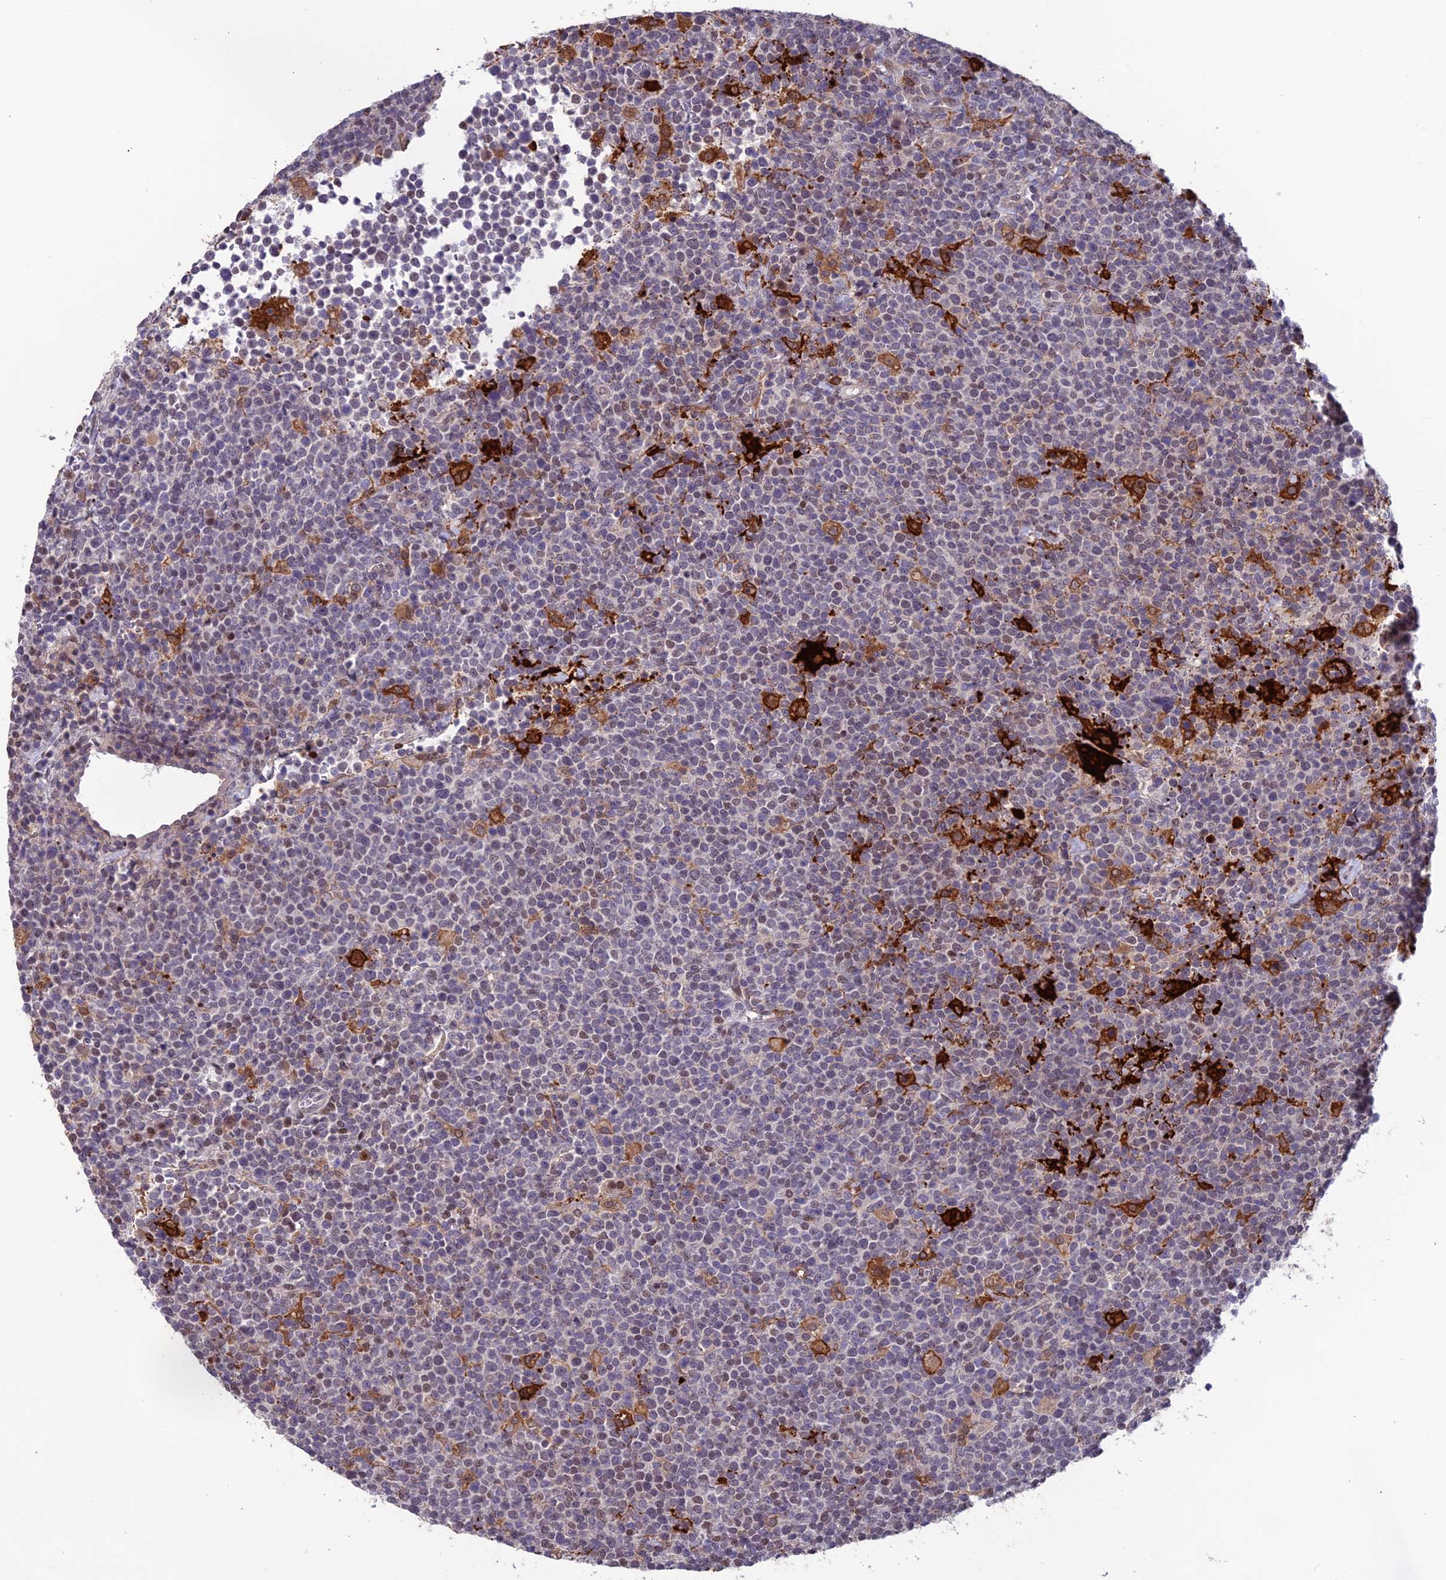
{"staining": {"intensity": "negative", "quantity": "none", "location": "none"}, "tissue": "lymphoma", "cell_type": "Tumor cells", "image_type": "cancer", "snomed": [{"axis": "morphology", "description": "Malignant lymphoma, non-Hodgkin's type, High grade"}, {"axis": "topography", "description": "Lymph node"}], "caption": "DAB immunohistochemical staining of human high-grade malignant lymphoma, non-Hodgkin's type reveals no significant staining in tumor cells.", "gene": "MAST2", "patient": {"sex": "male", "age": 61}}